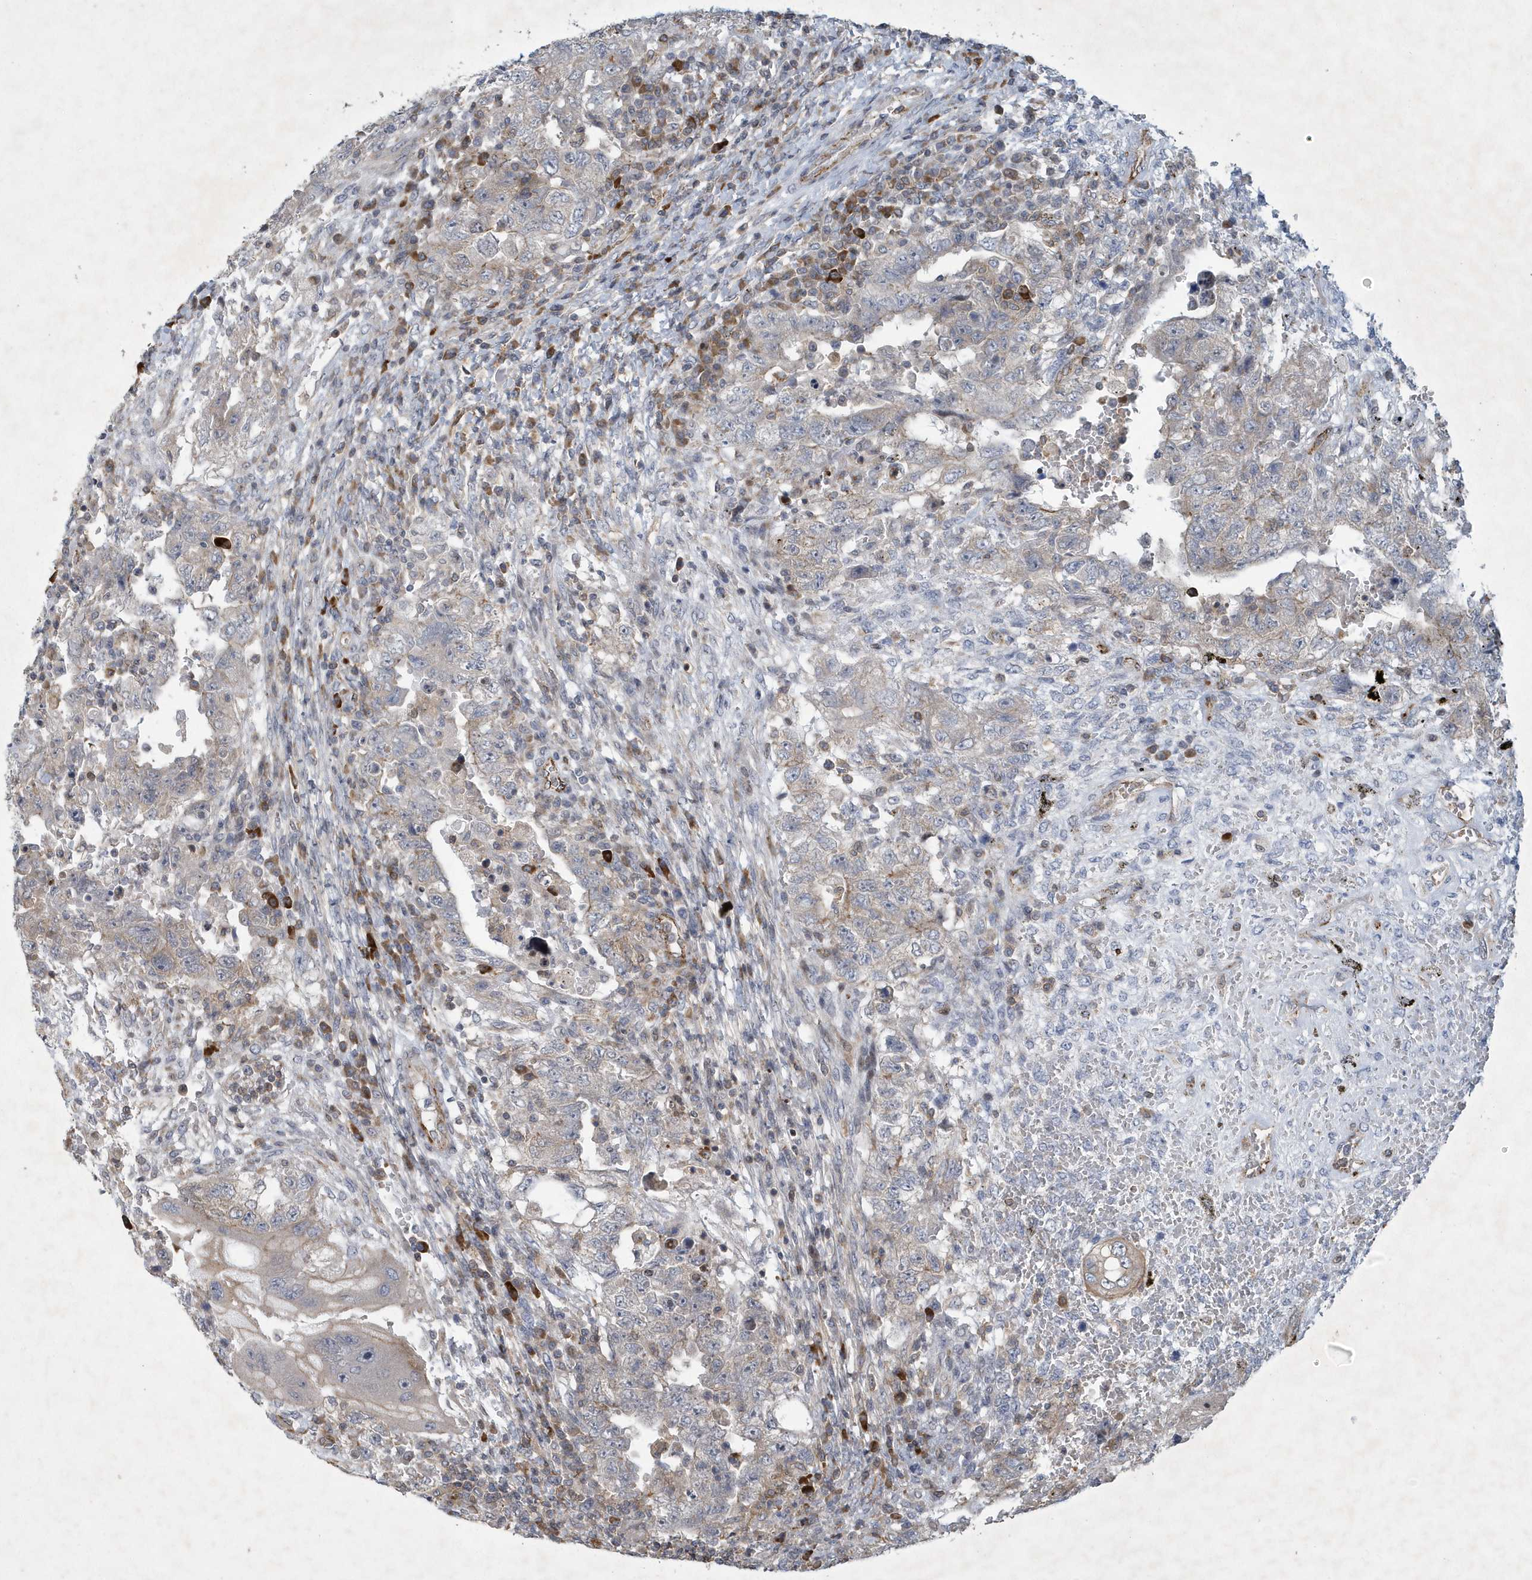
{"staining": {"intensity": "weak", "quantity": "25%-75%", "location": "cytoplasmic/membranous"}, "tissue": "testis cancer", "cell_type": "Tumor cells", "image_type": "cancer", "snomed": [{"axis": "morphology", "description": "Carcinoma, Embryonal, NOS"}, {"axis": "topography", "description": "Testis"}], "caption": "A brown stain shows weak cytoplasmic/membranous positivity of a protein in testis cancer tumor cells.", "gene": "N4BP2", "patient": {"sex": "male", "age": 26}}